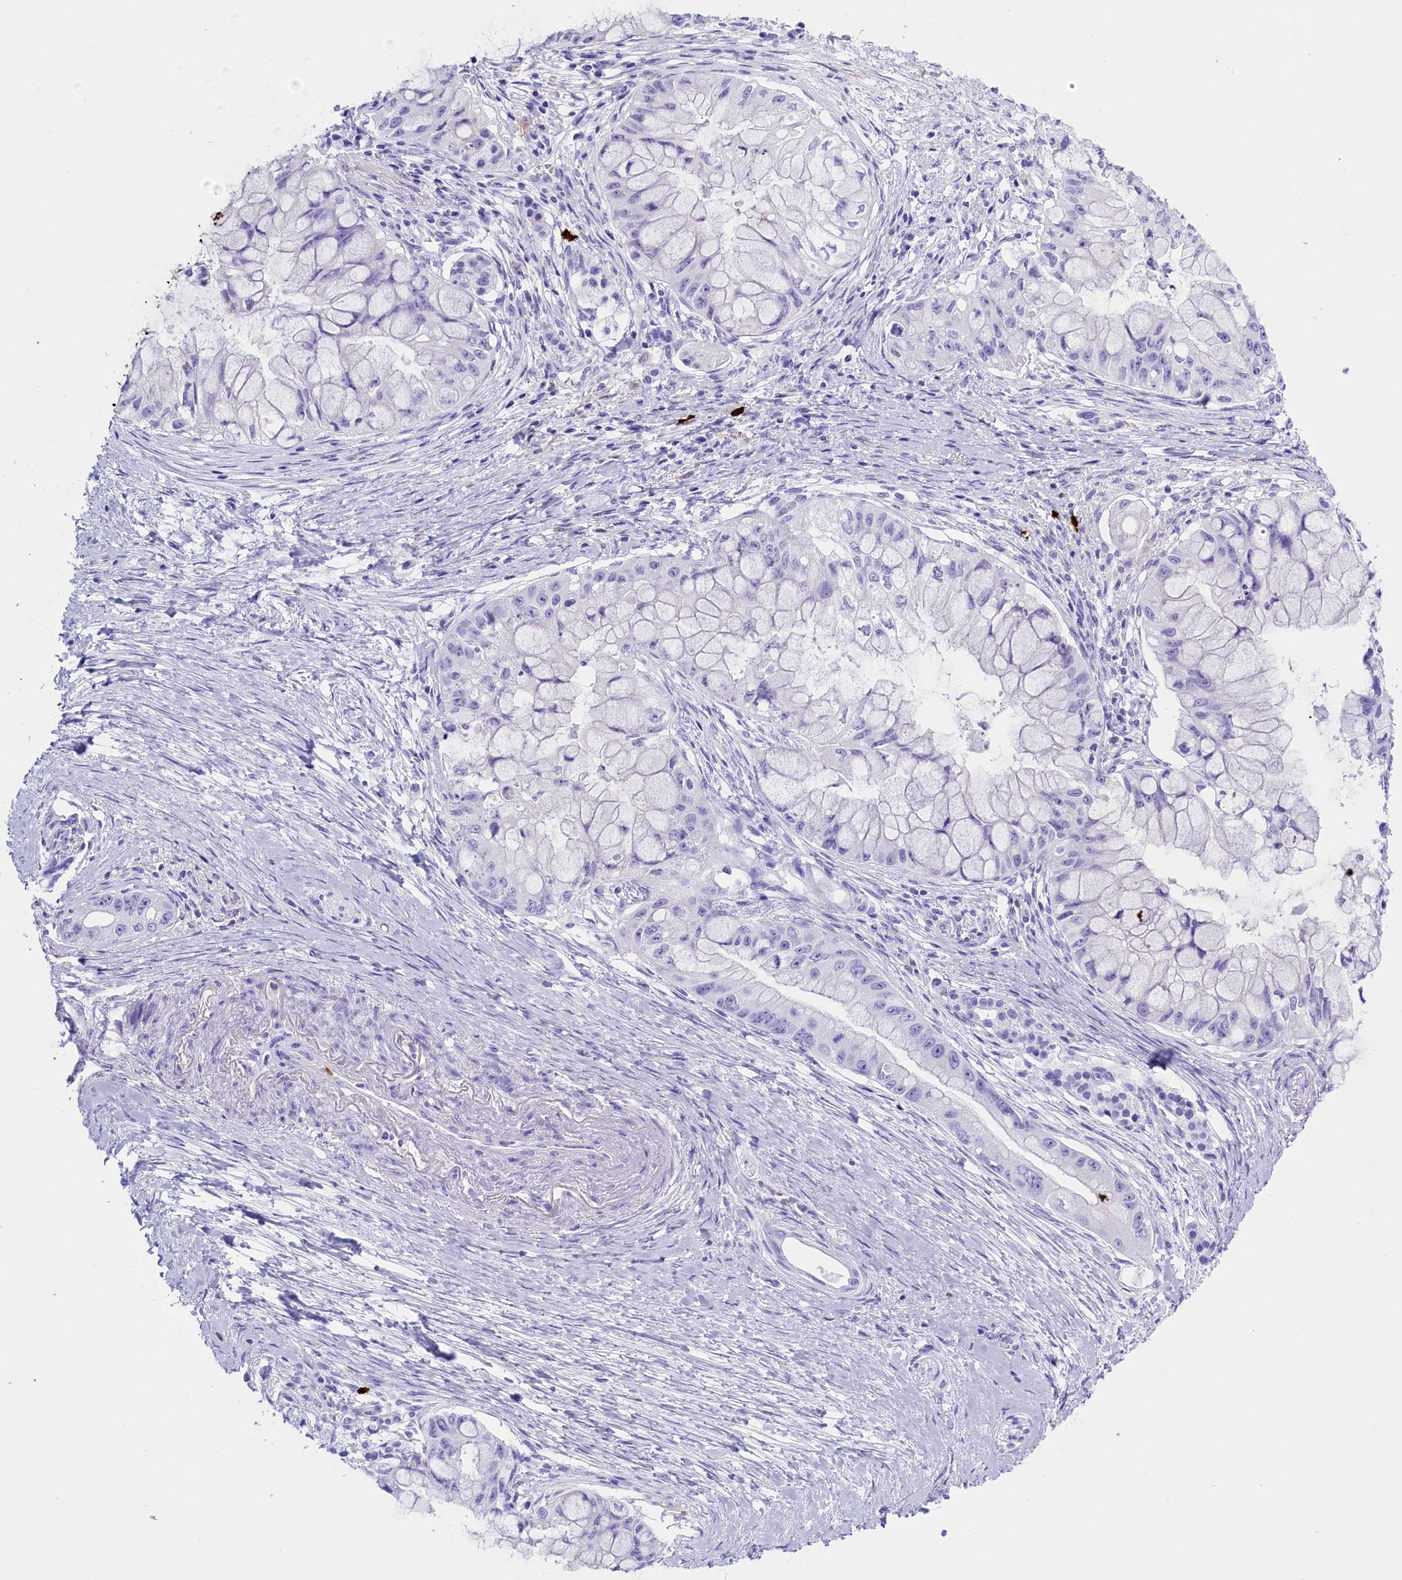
{"staining": {"intensity": "negative", "quantity": "none", "location": "none"}, "tissue": "pancreatic cancer", "cell_type": "Tumor cells", "image_type": "cancer", "snomed": [{"axis": "morphology", "description": "Adenocarcinoma, NOS"}, {"axis": "topography", "description": "Pancreas"}], "caption": "Immunohistochemical staining of human pancreatic adenocarcinoma reveals no significant positivity in tumor cells.", "gene": "CLC", "patient": {"sex": "male", "age": 48}}